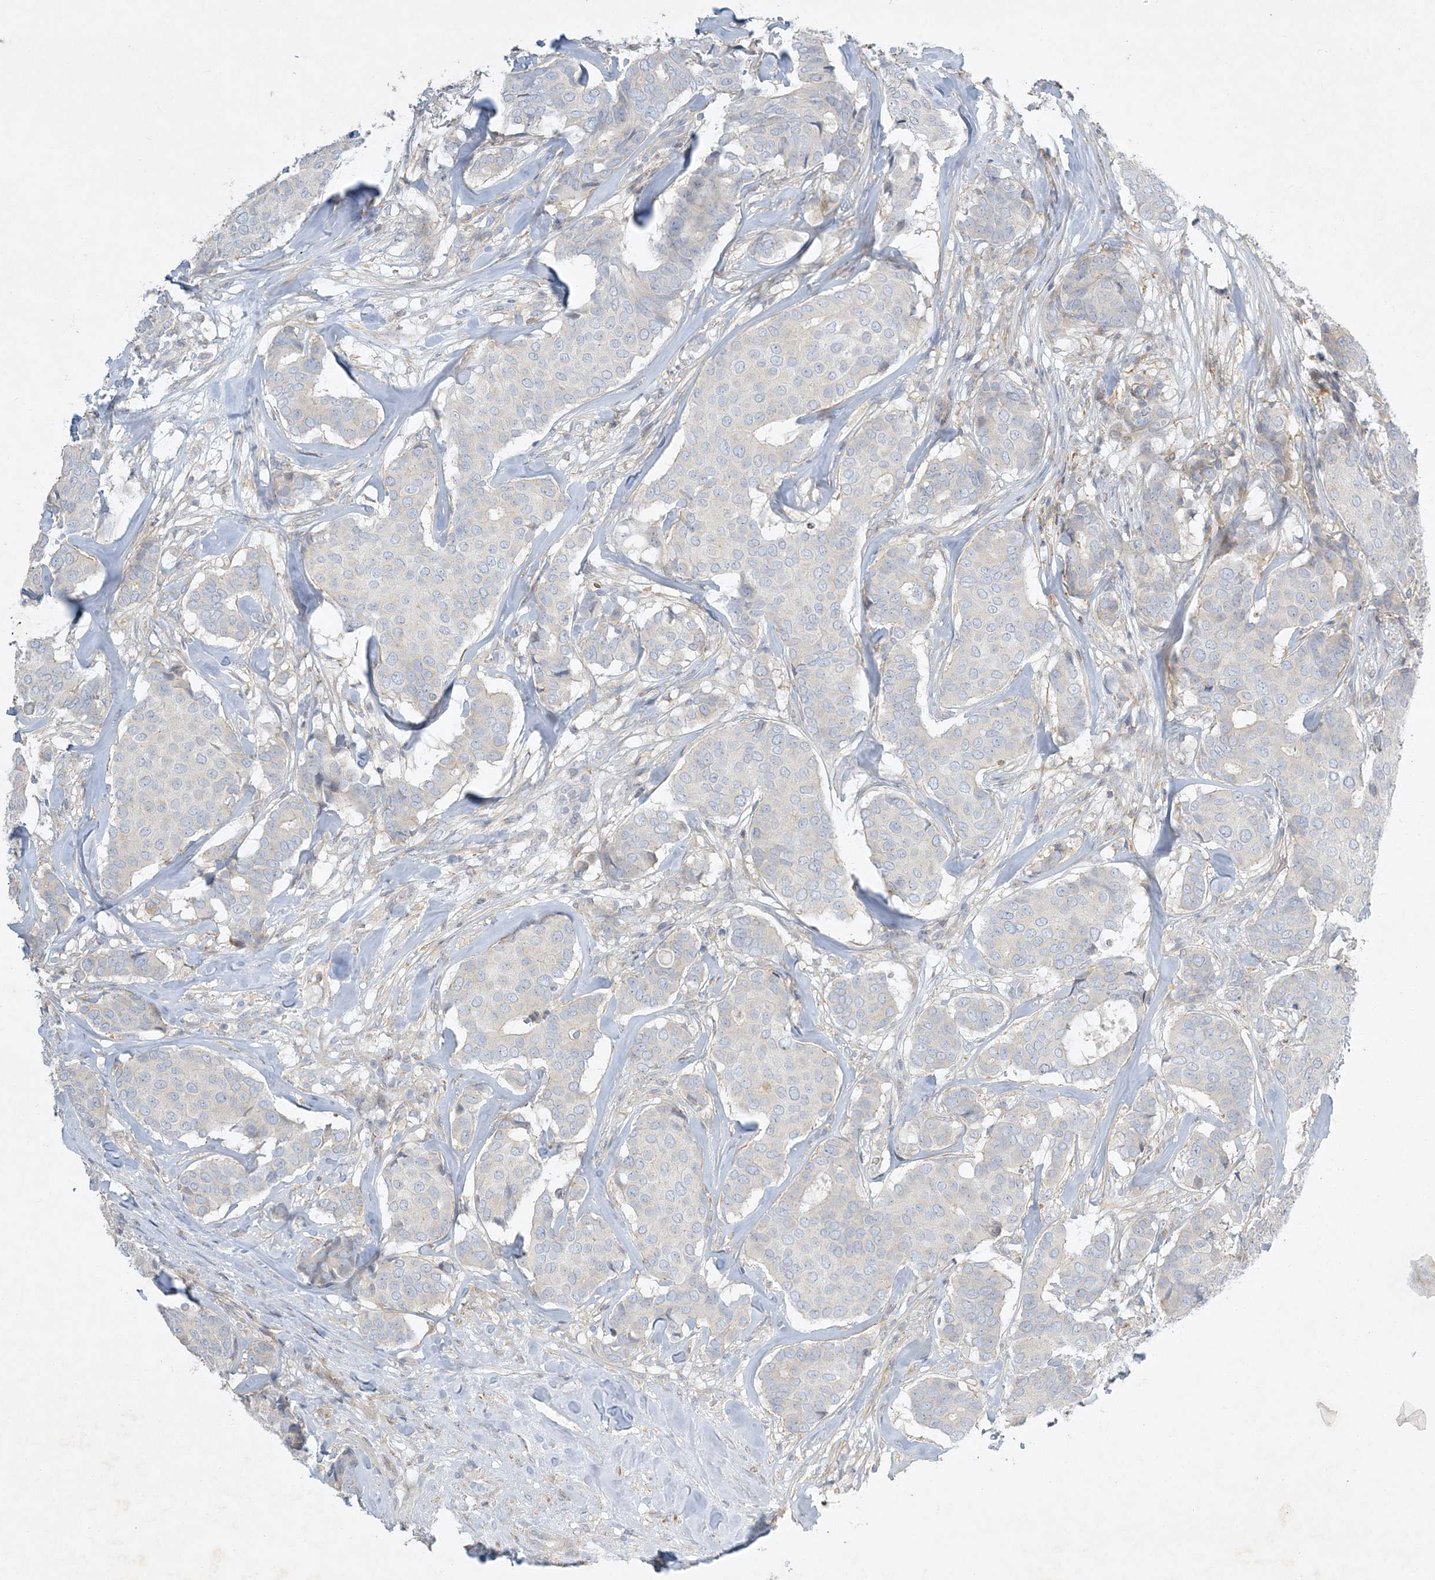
{"staining": {"intensity": "negative", "quantity": "none", "location": "none"}, "tissue": "breast cancer", "cell_type": "Tumor cells", "image_type": "cancer", "snomed": [{"axis": "morphology", "description": "Duct carcinoma"}, {"axis": "topography", "description": "Breast"}], "caption": "Tumor cells show no significant positivity in breast invasive ductal carcinoma. (Immunohistochemistry (ihc), brightfield microscopy, high magnification).", "gene": "LTN1", "patient": {"sex": "female", "age": 75}}